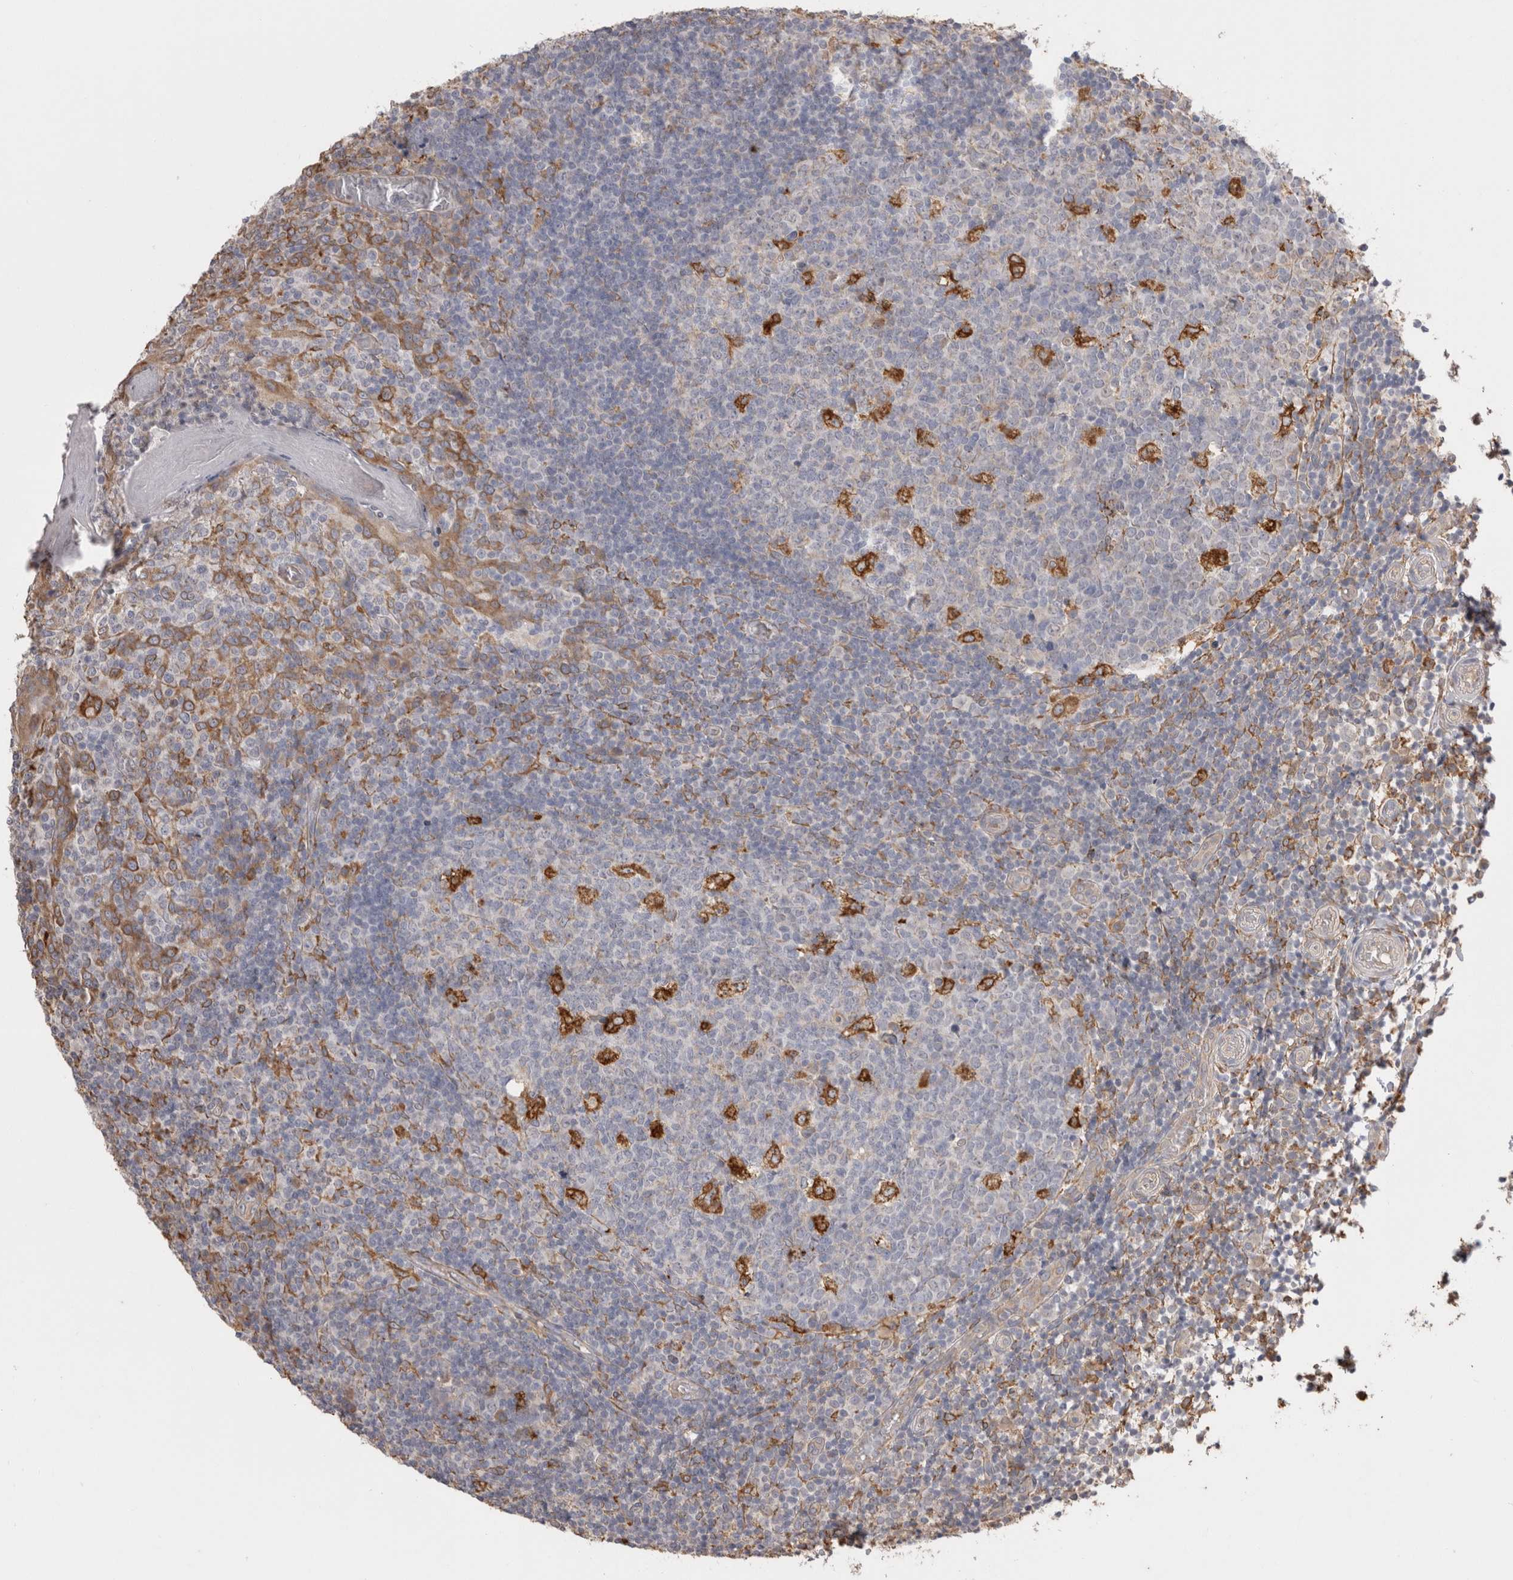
{"staining": {"intensity": "strong", "quantity": "<25%", "location": "cytoplasmic/membranous"}, "tissue": "tonsil", "cell_type": "Germinal center cells", "image_type": "normal", "snomed": [{"axis": "morphology", "description": "Normal tissue, NOS"}, {"axis": "topography", "description": "Tonsil"}], "caption": "Protein staining of benign tonsil reveals strong cytoplasmic/membranous expression in about <25% of germinal center cells. (Stains: DAB (3,3'-diaminobenzidine) in brown, nuclei in blue, Microscopy: brightfield microscopy at high magnification).", "gene": "LRPAP1", "patient": {"sex": "female", "age": 19}}